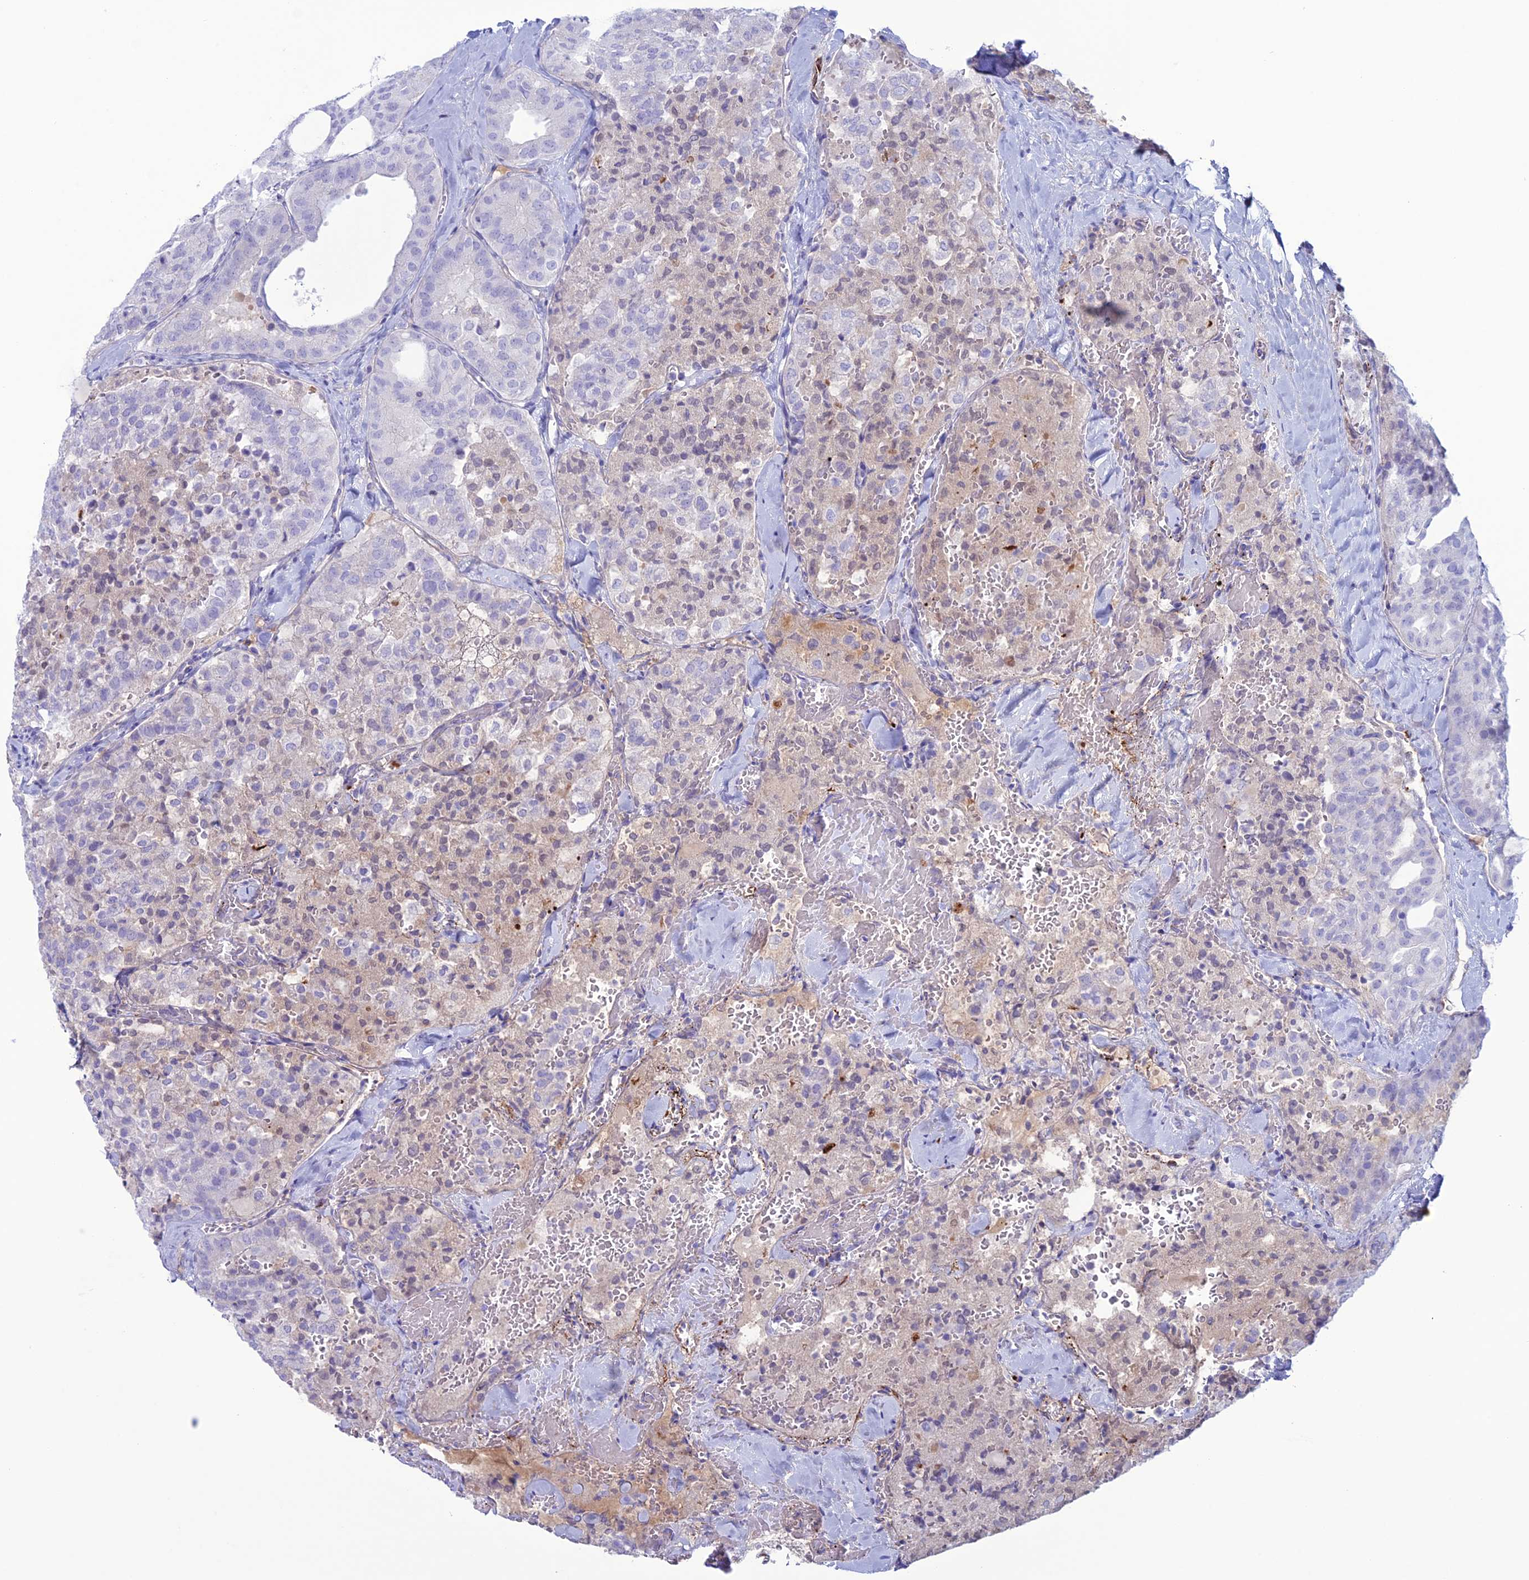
{"staining": {"intensity": "negative", "quantity": "none", "location": "none"}, "tissue": "thyroid cancer", "cell_type": "Tumor cells", "image_type": "cancer", "snomed": [{"axis": "morphology", "description": "Follicular adenoma carcinoma, NOS"}, {"axis": "topography", "description": "Thyroid gland"}], "caption": "Immunohistochemistry (IHC) photomicrograph of neoplastic tissue: human thyroid follicular adenoma carcinoma stained with DAB exhibits no significant protein staining in tumor cells.", "gene": "CDC42EP5", "patient": {"sex": "male", "age": 75}}